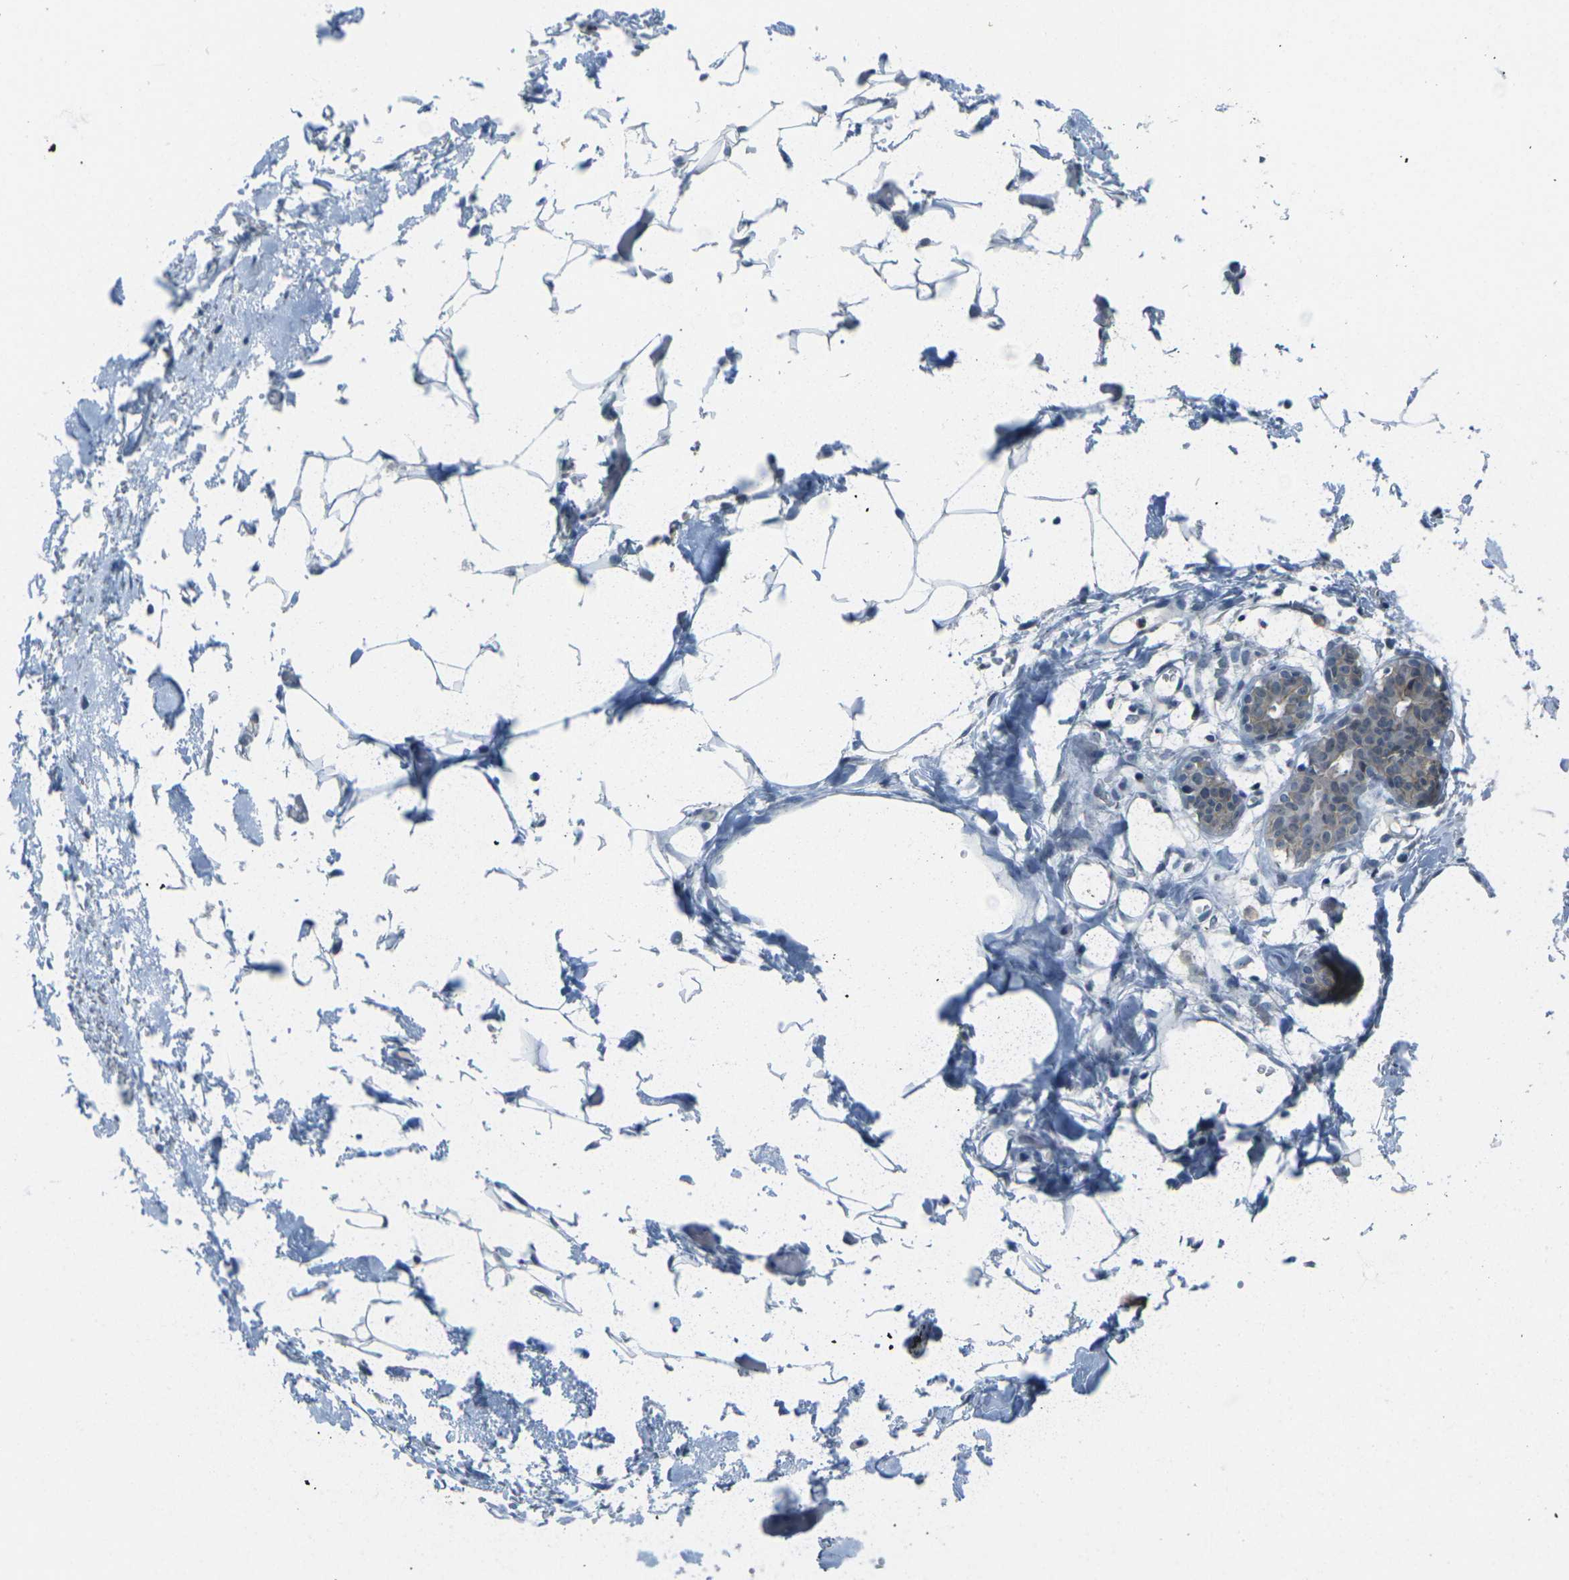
{"staining": {"intensity": "negative", "quantity": "none", "location": "none"}, "tissue": "adipose tissue", "cell_type": "Adipocytes", "image_type": "normal", "snomed": [{"axis": "morphology", "description": "Normal tissue, NOS"}, {"axis": "topography", "description": "Breast"}, {"axis": "topography", "description": "Adipose tissue"}], "caption": "The histopathology image shows no significant expression in adipocytes of adipose tissue.", "gene": "SPTBN2", "patient": {"sex": "female", "age": 25}}